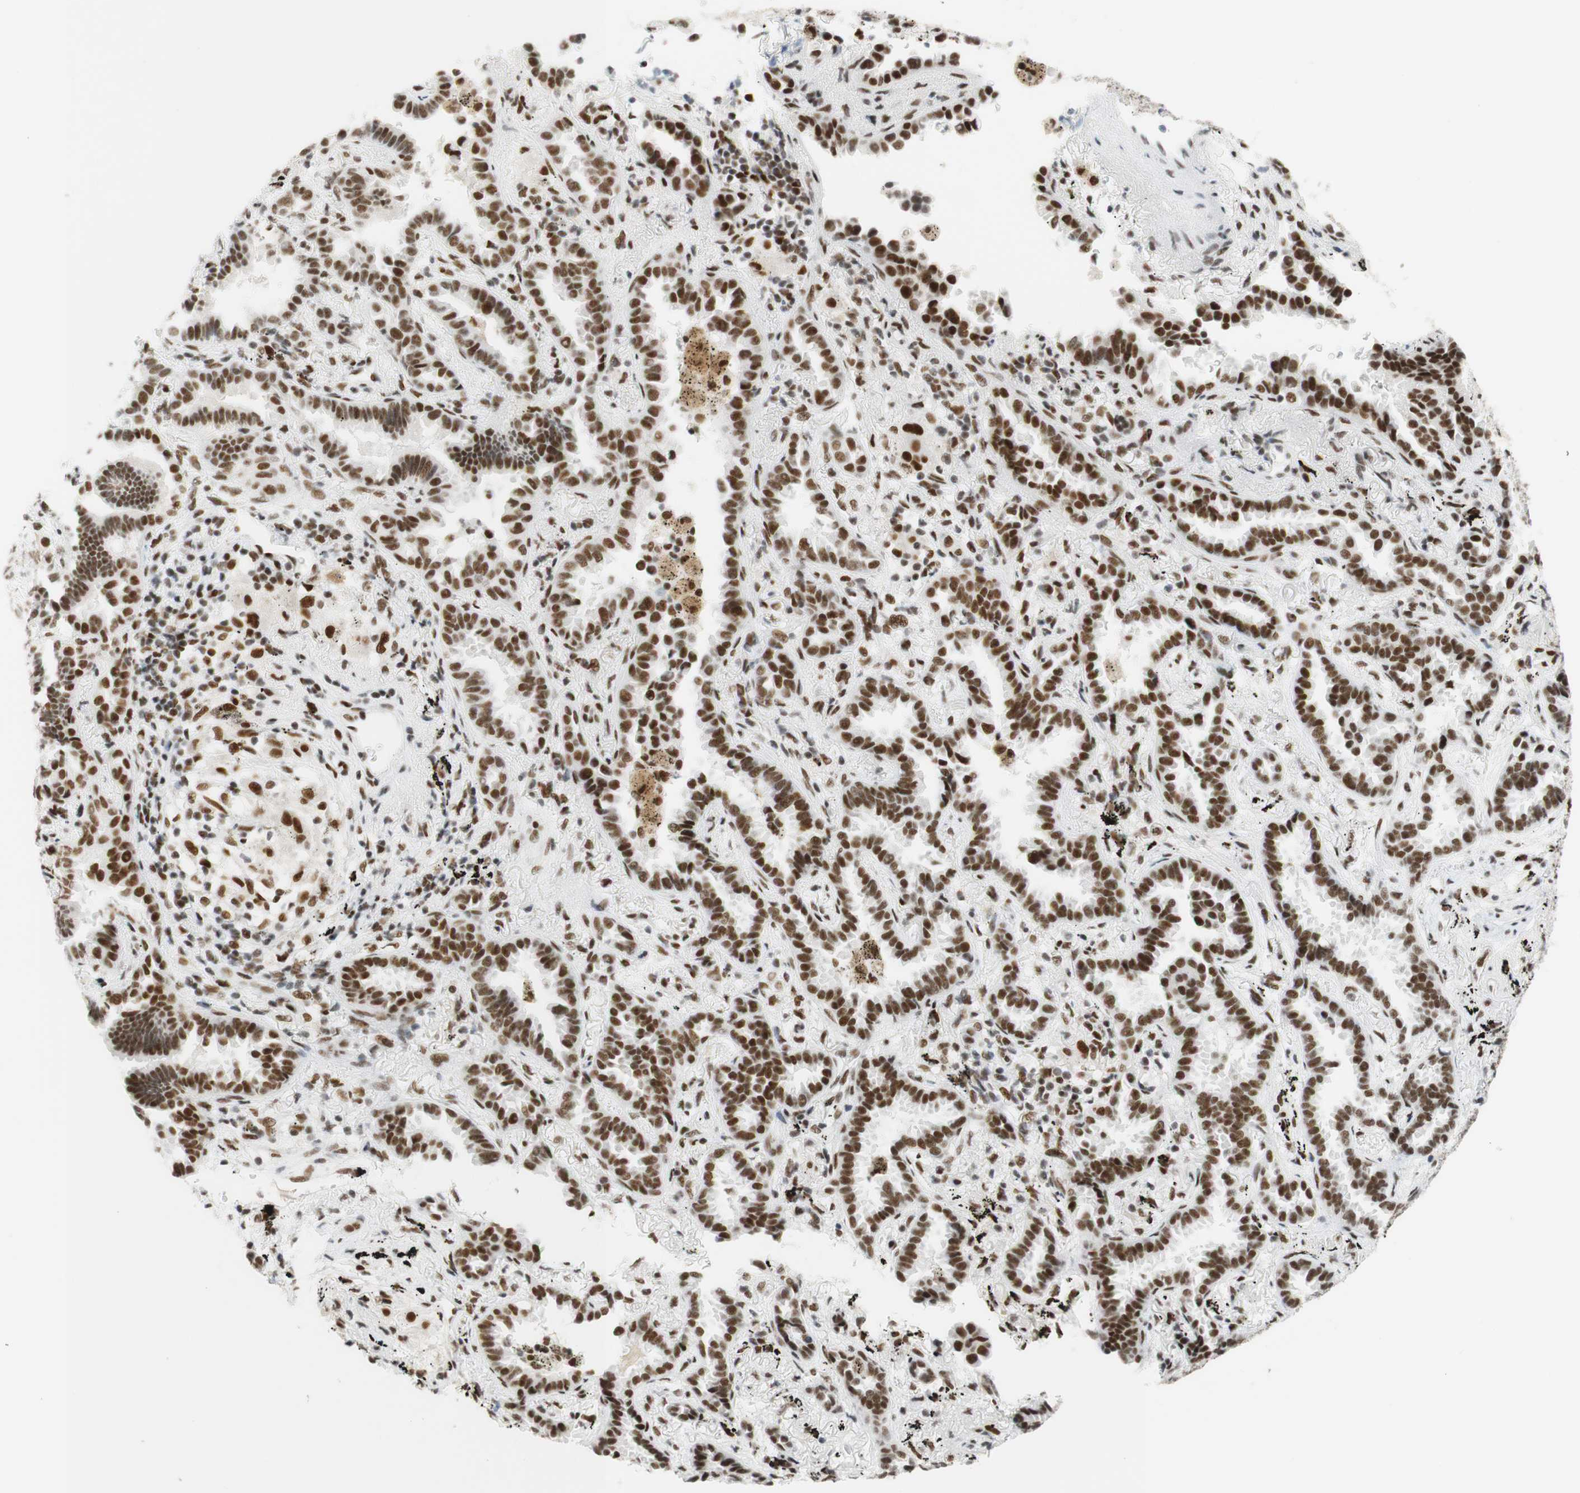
{"staining": {"intensity": "strong", "quantity": "25%-75%", "location": "nuclear"}, "tissue": "lung cancer", "cell_type": "Tumor cells", "image_type": "cancer", "snomed": [{"axis": "morphology", "description": "Normal tissue, NOS"}, {"axis": "morphology", "description": "Adenocarcinoma, NOS"}, {"axis": "topography", "description": "Lung"}], "caption": "A brown stain shows strong nuclear staining of a protein in lung adenocarcinoma tumor cells.", "gene": "RNF20", "patient": {"sex": "male", "age": 59}}